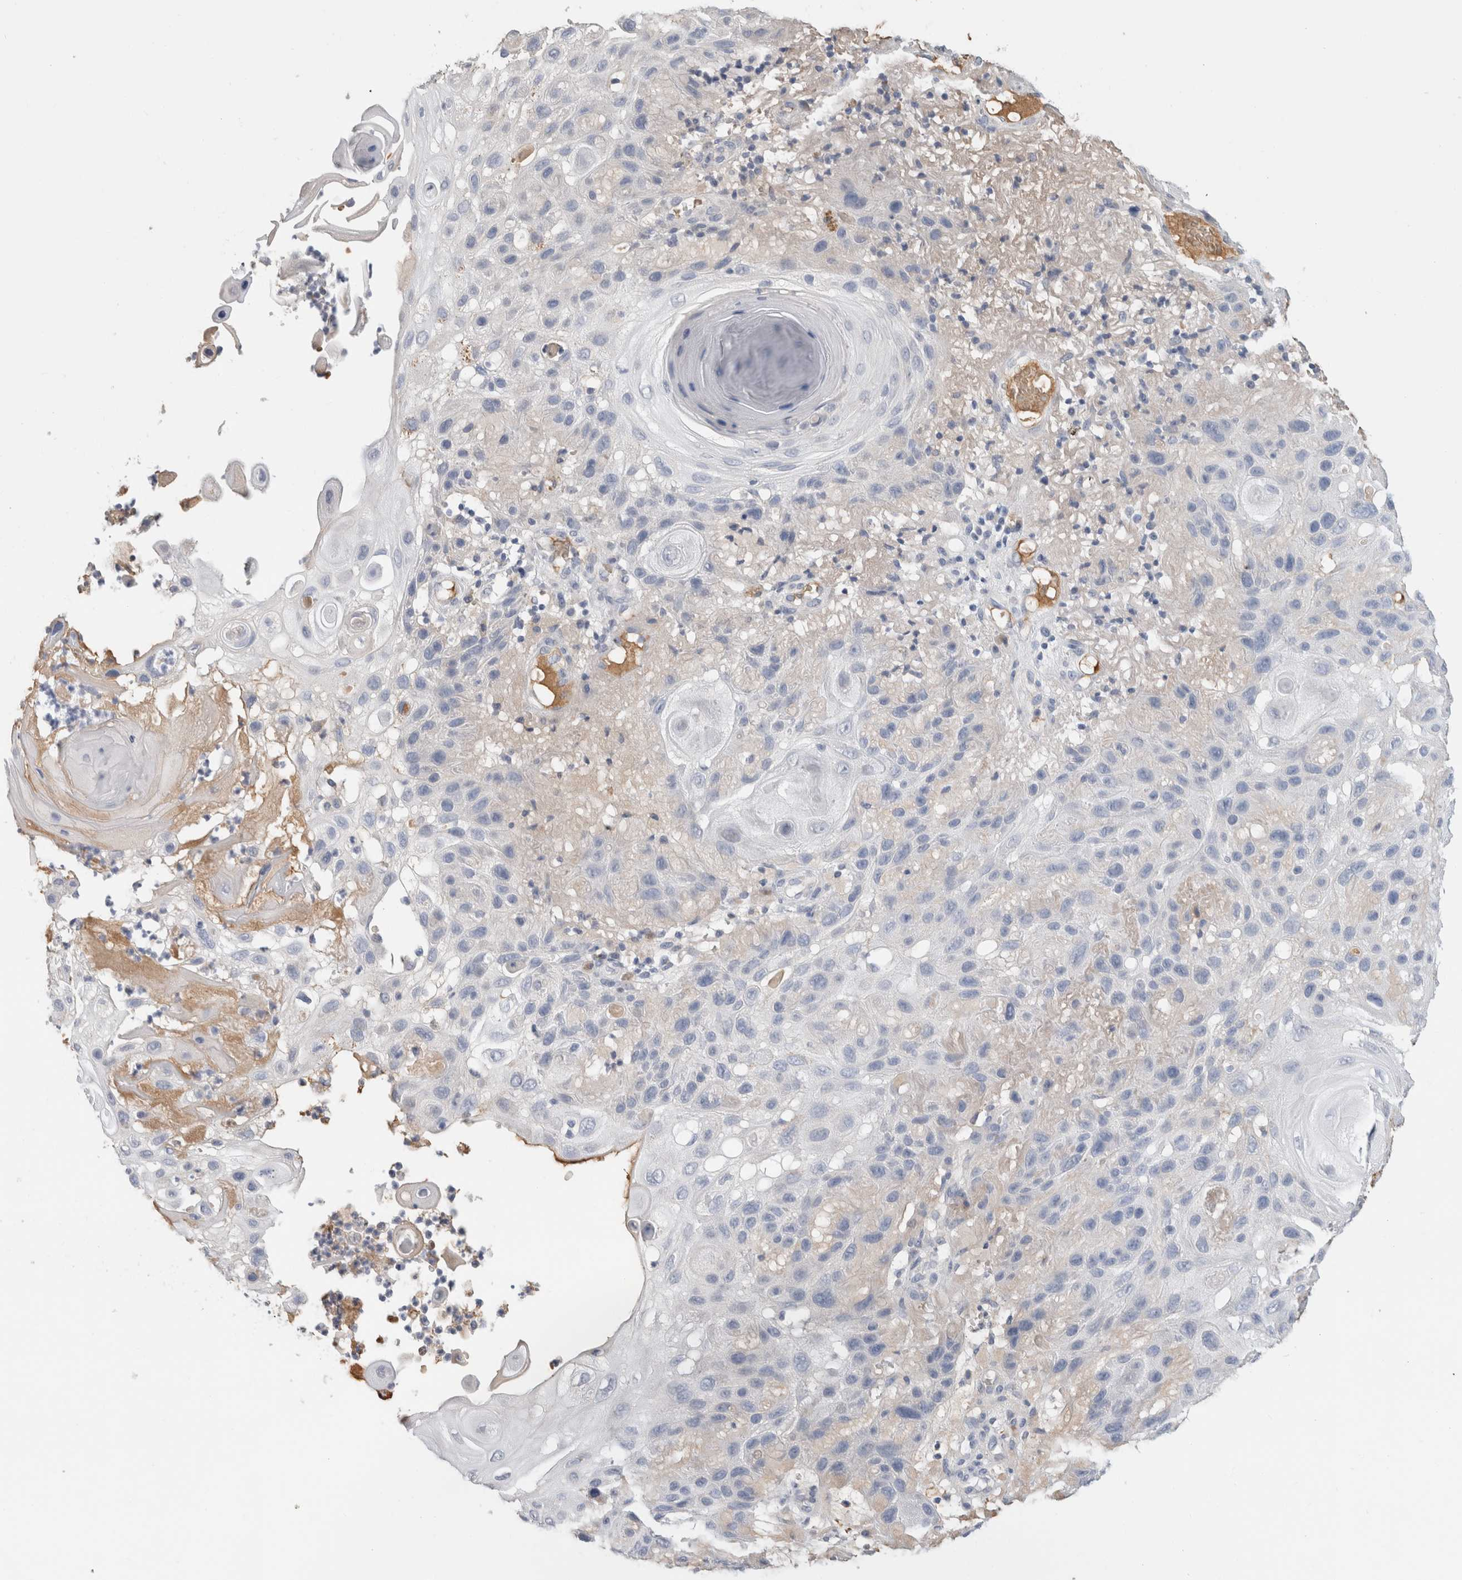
{"staining": {"intensity": "negative", "quantity": "none", "location": "none"}, "tissue": "skin cancer", "cell_type": "Tumor cells", "image_type": "cancer", "snomed": [{"axis": "morphology", "description": "Normal tissue, NOS"}, {"axis": "morphology", "description": "Squamous cell carcinoma, NOS"}, {"axis": "topography", "description": "Skin"}], "caption": "Immunohistochemistry (IHC) micrograph of skin cancer stained for a protein (brown), which reveals no staining in tumor cells.", "gene": "SCGB1A1", "patient": {"sex": "female", "age": 96}}